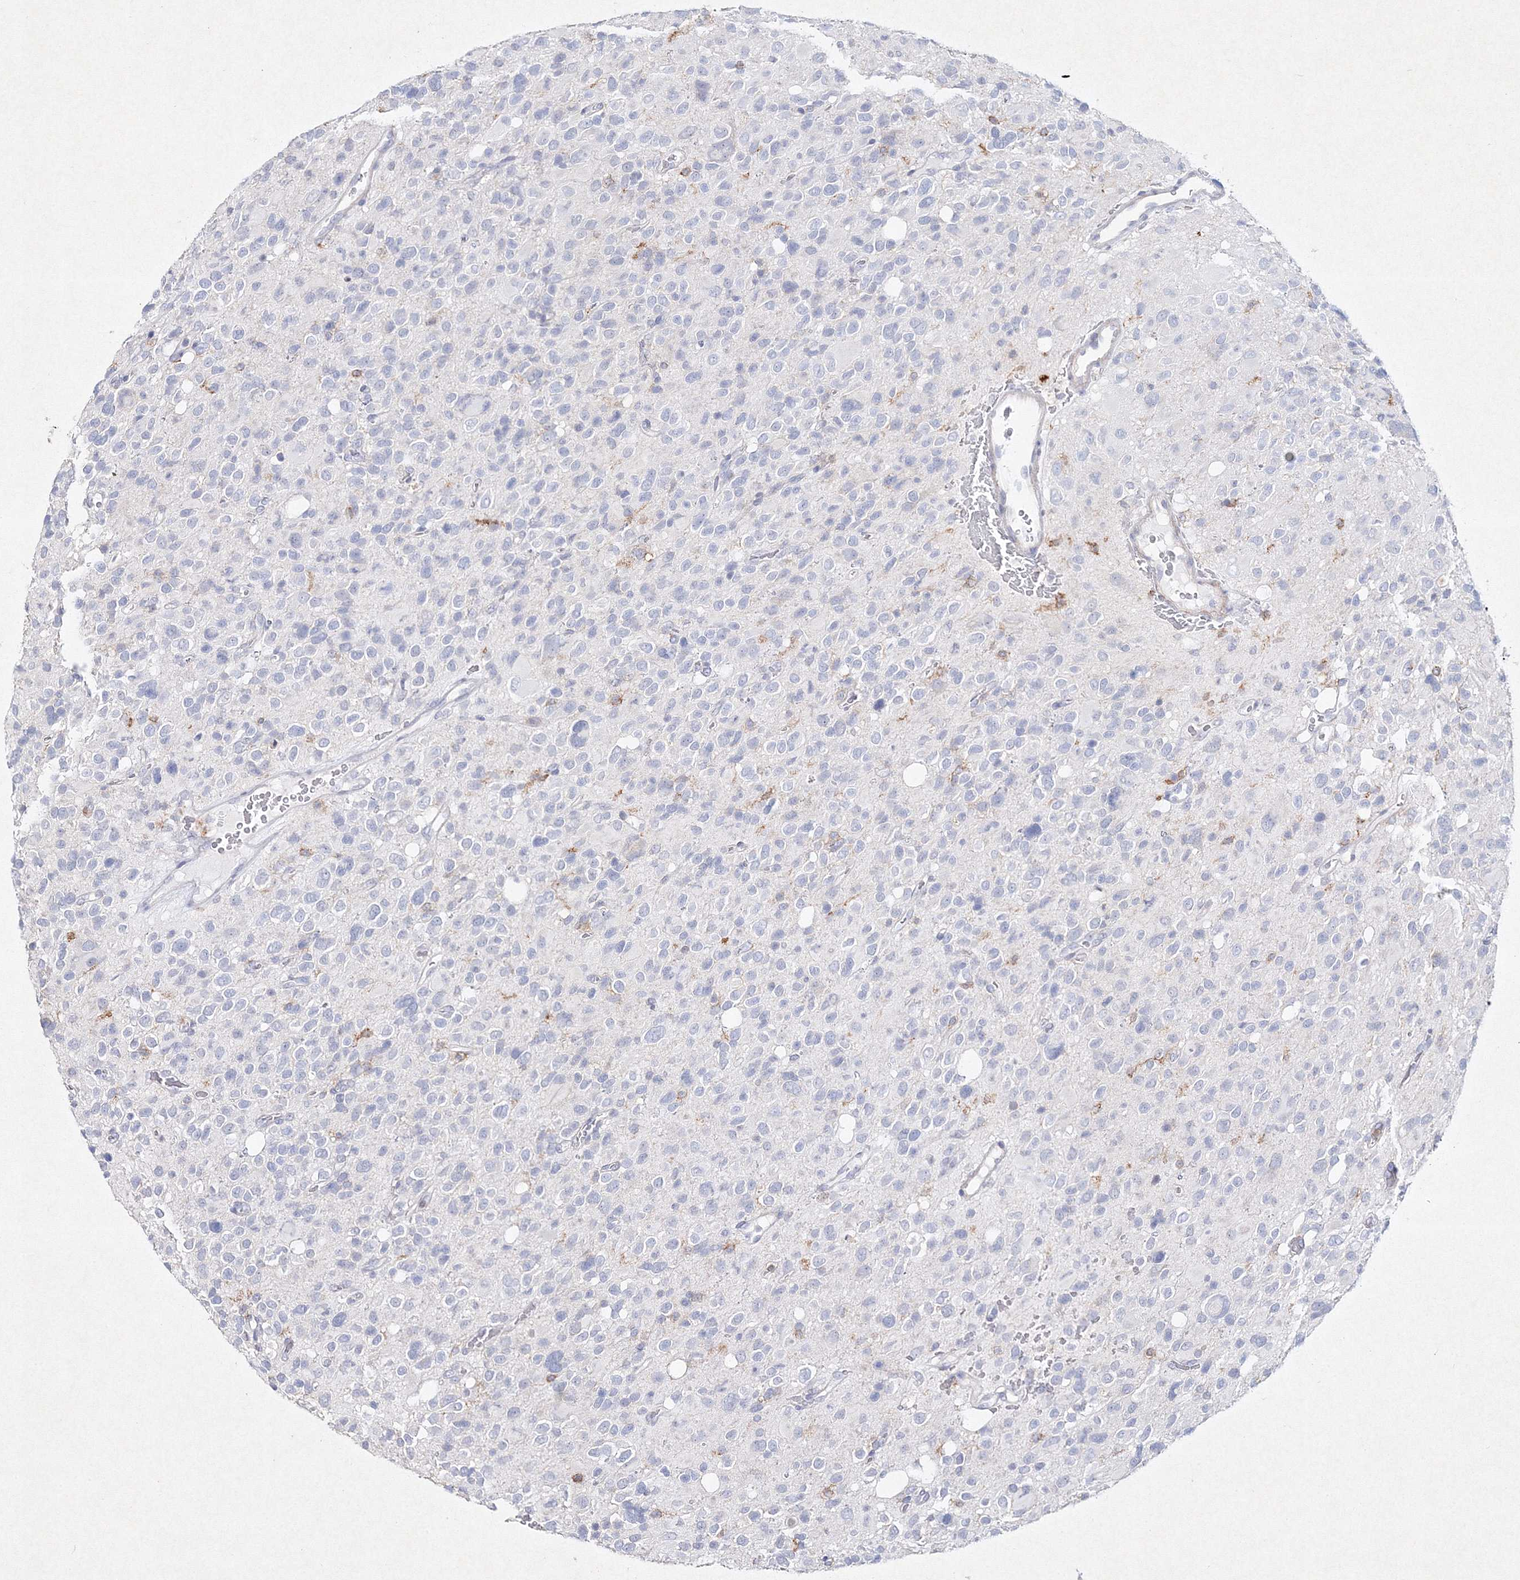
{"staining": {"intensity": "negative", "quantity": "none", "location": "none"}, "tissue": "glioma", "cell_type": "Tumor cells", "image_type": "cancer", "snomed": [{"axis": "morphology", "description": "Glioma, malignant, High grade"}, {"axis": "topography", "description": "Brain"}], "caption": "High power microscopy photomicrograph of an IHC histopathology image of glioma, revealing no significant expression in tumor cells.", "gene": "HCST", "patient": {"sex": "male", "age": 48}}